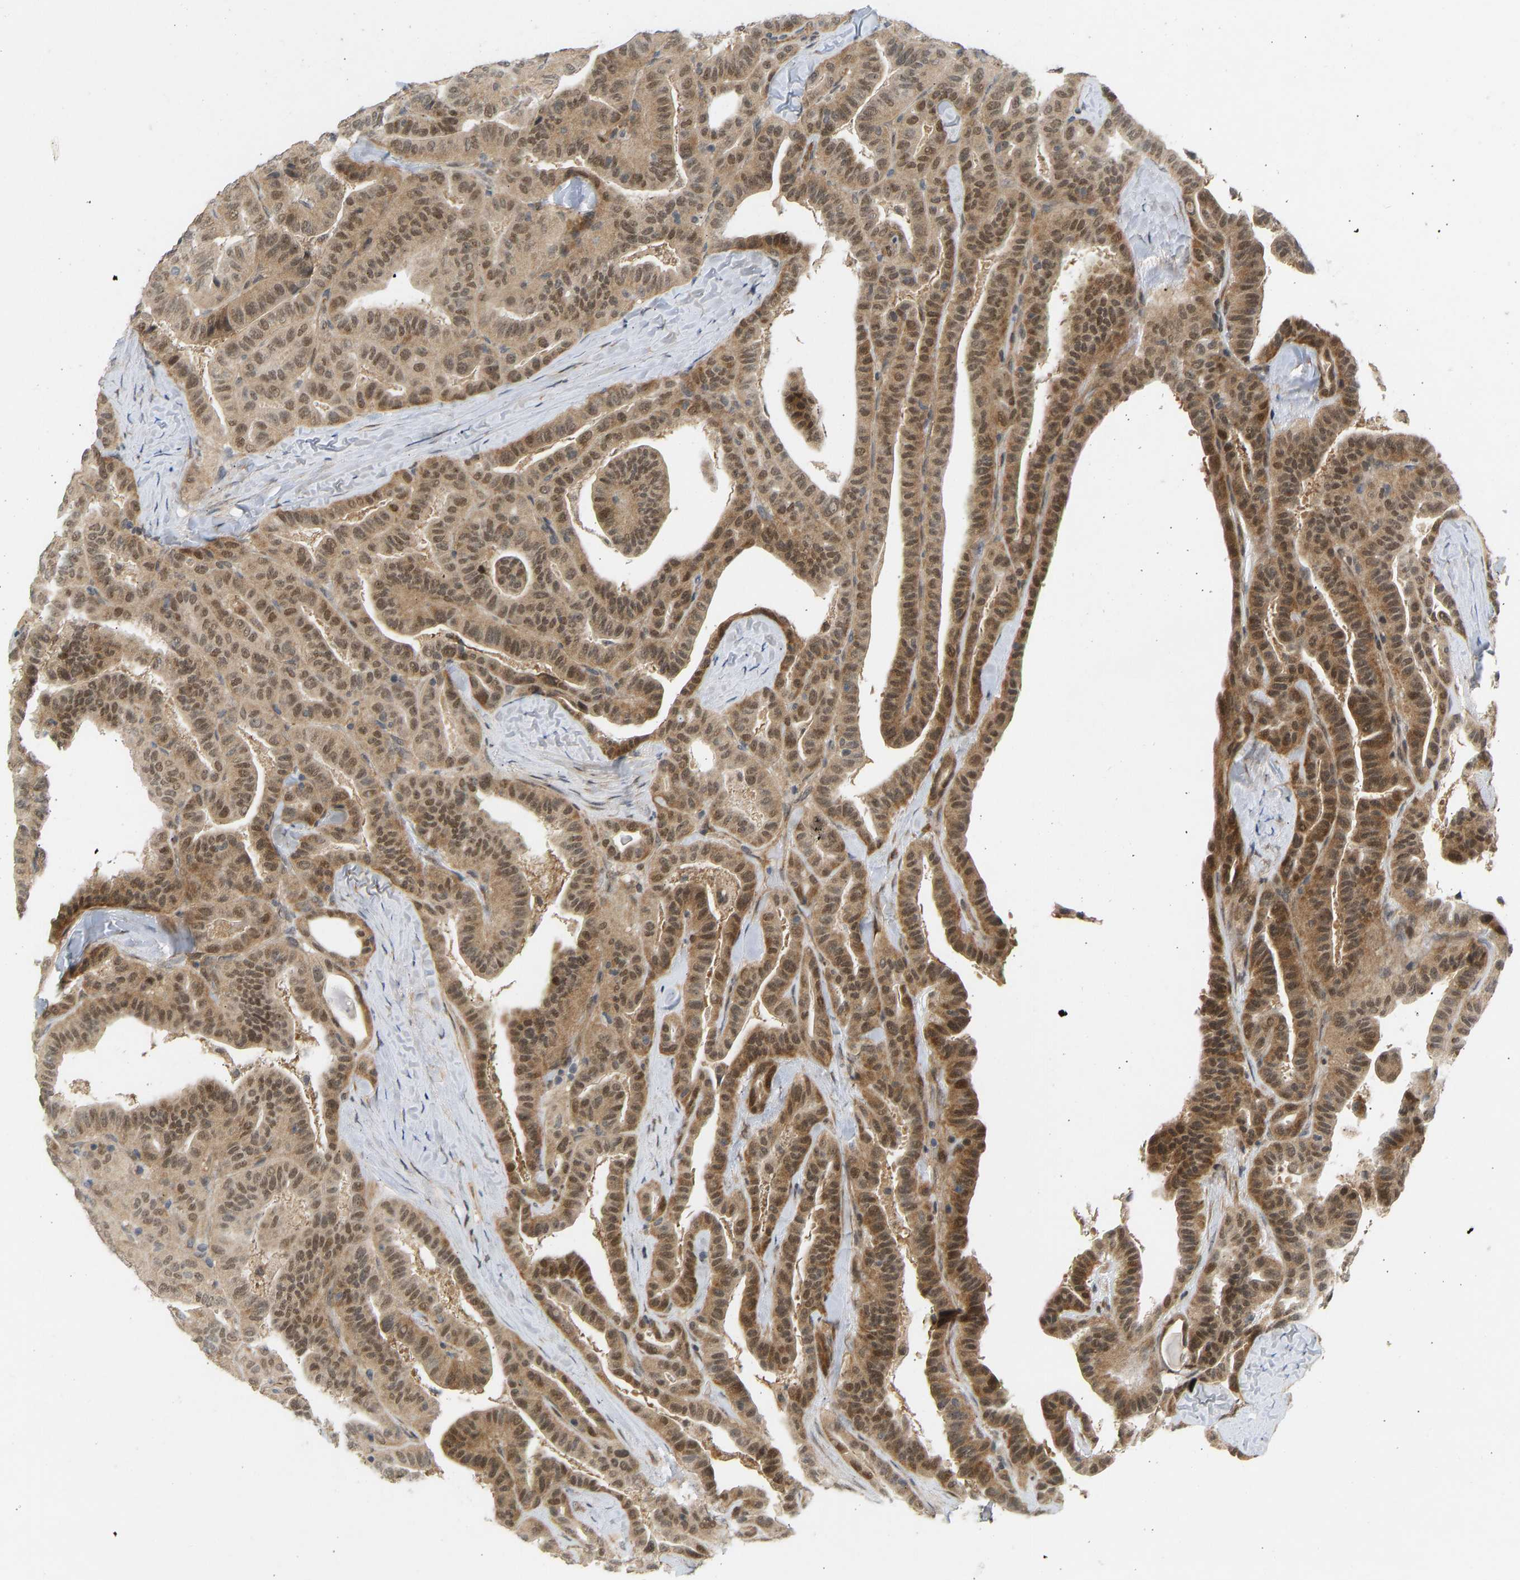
{"staining": {"intensity": "moderate", "quantity": ">75%", "location": "cytoplasmic/membranous,nuclear"}, "tissue": "thyroid cancer", "cell_type": "Tumor cells", "image_type": "cancer", "snomed": [{"axis": "morphology", "description": "Papillary adenocarcinoma, NOS"}, {"axis": "topography", "description": "Thyroid gland"}], "caption": "A medium amount of moderate cytoplasmic/membranous and nuclear expression is appreciated in about >75% of tumor cells in papillary adenocarcinoma (thyroid) tissue. (DAB (3,3'-diaminobenzidine) IHC, brown staining for protein, blue staining for nuclei).", "gene": "BAG1", "patient": {"sex": "male", "age": 77}}